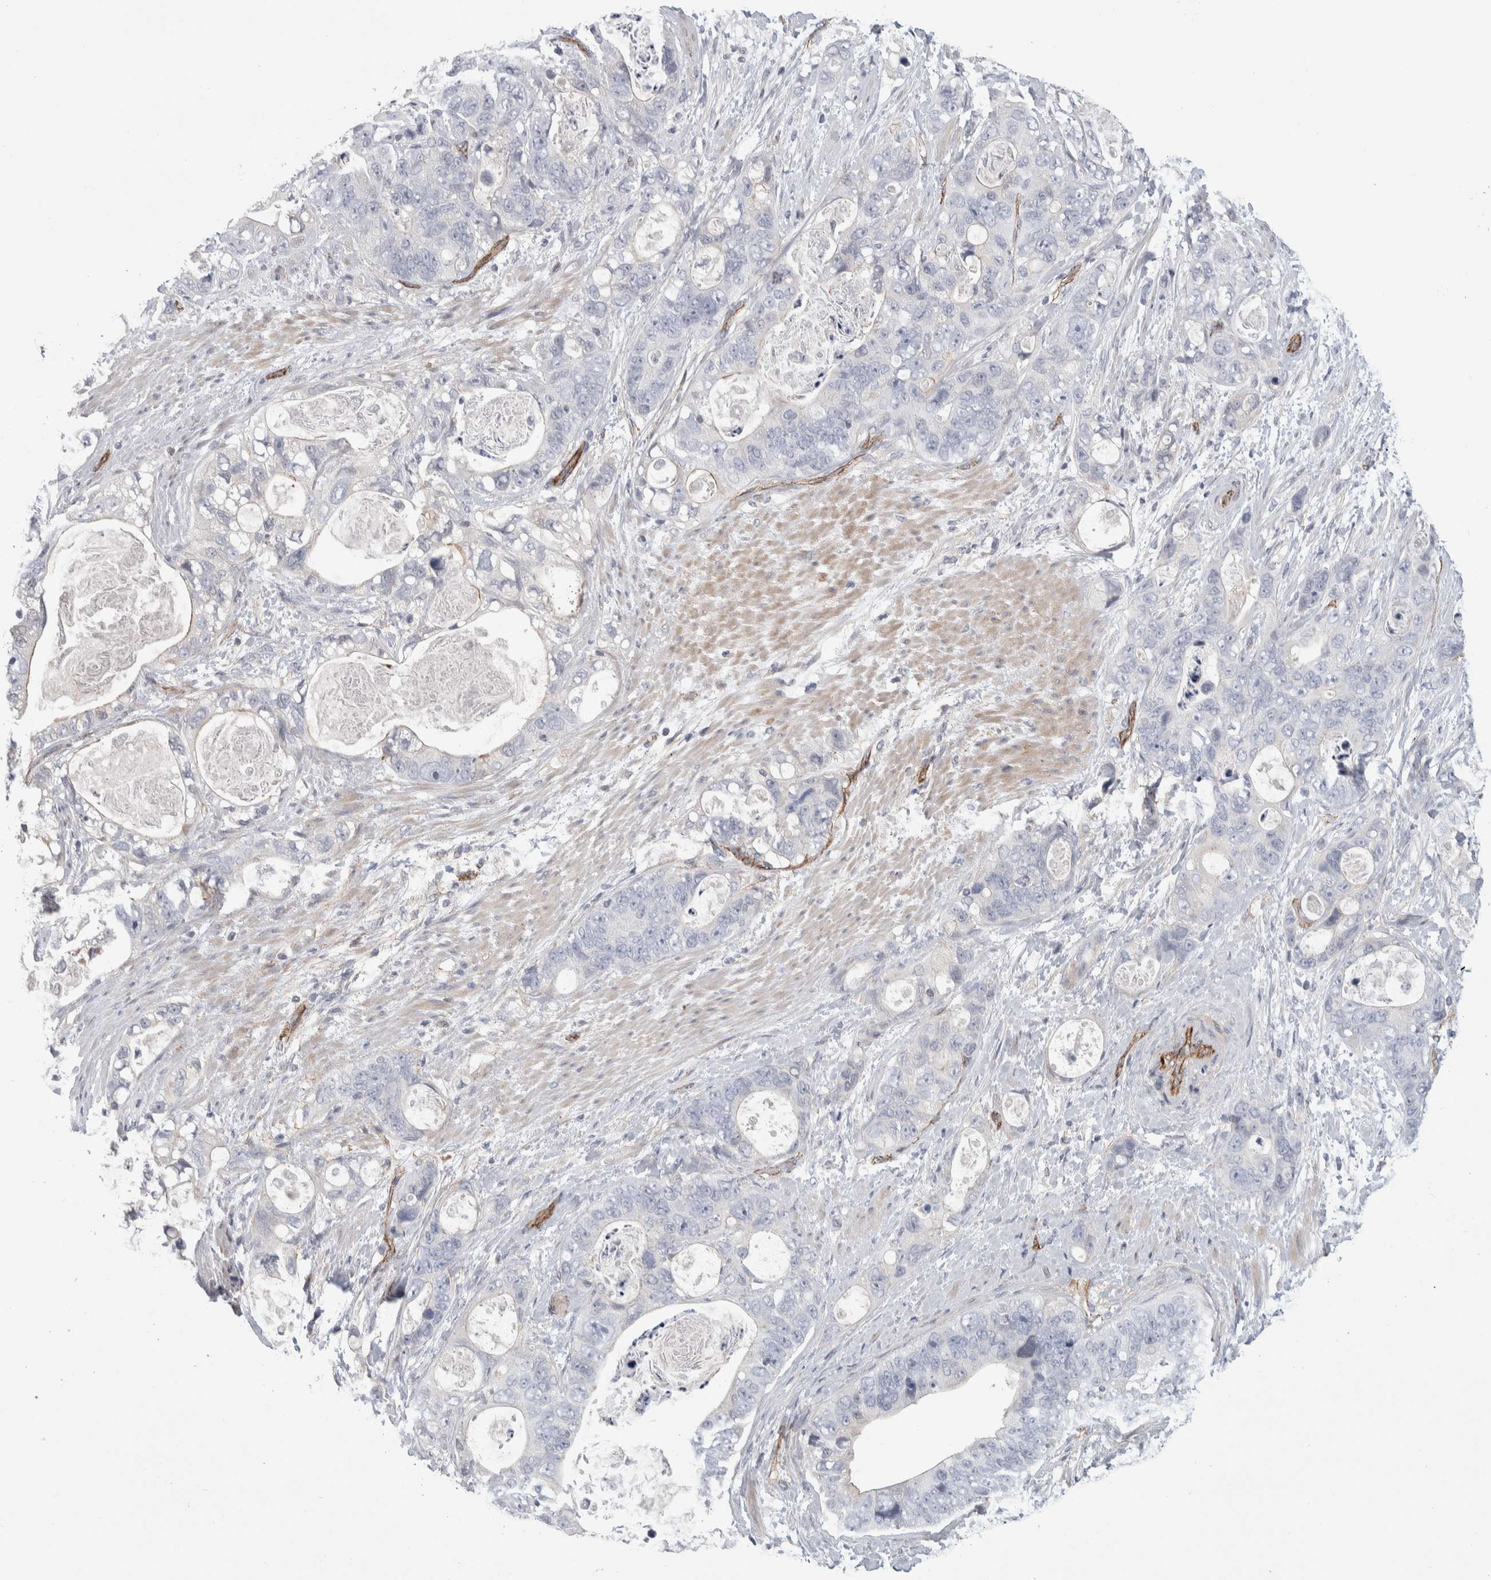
{"staining": {"intensity": "negative", "quantity": "none", "location": "none"}, "tissue": "stomach cancer", "cell_type": "Tumor cells", "image_type": "cancer", "snomed": [{"axis": "morphology", "description": "Normal tissue, NOS"}, {"axis": "morphology", "description": "Adenocarcinoma, NOS"}, {"axis": "topography", "description": "Stomach"}], "caption": "This is an immunohistochemistry image of adenocarcinoma (stomach). There is no staining in tumor cells.", "gene": "ZNF862", "patient": {"sex": "female", "age": 89}}